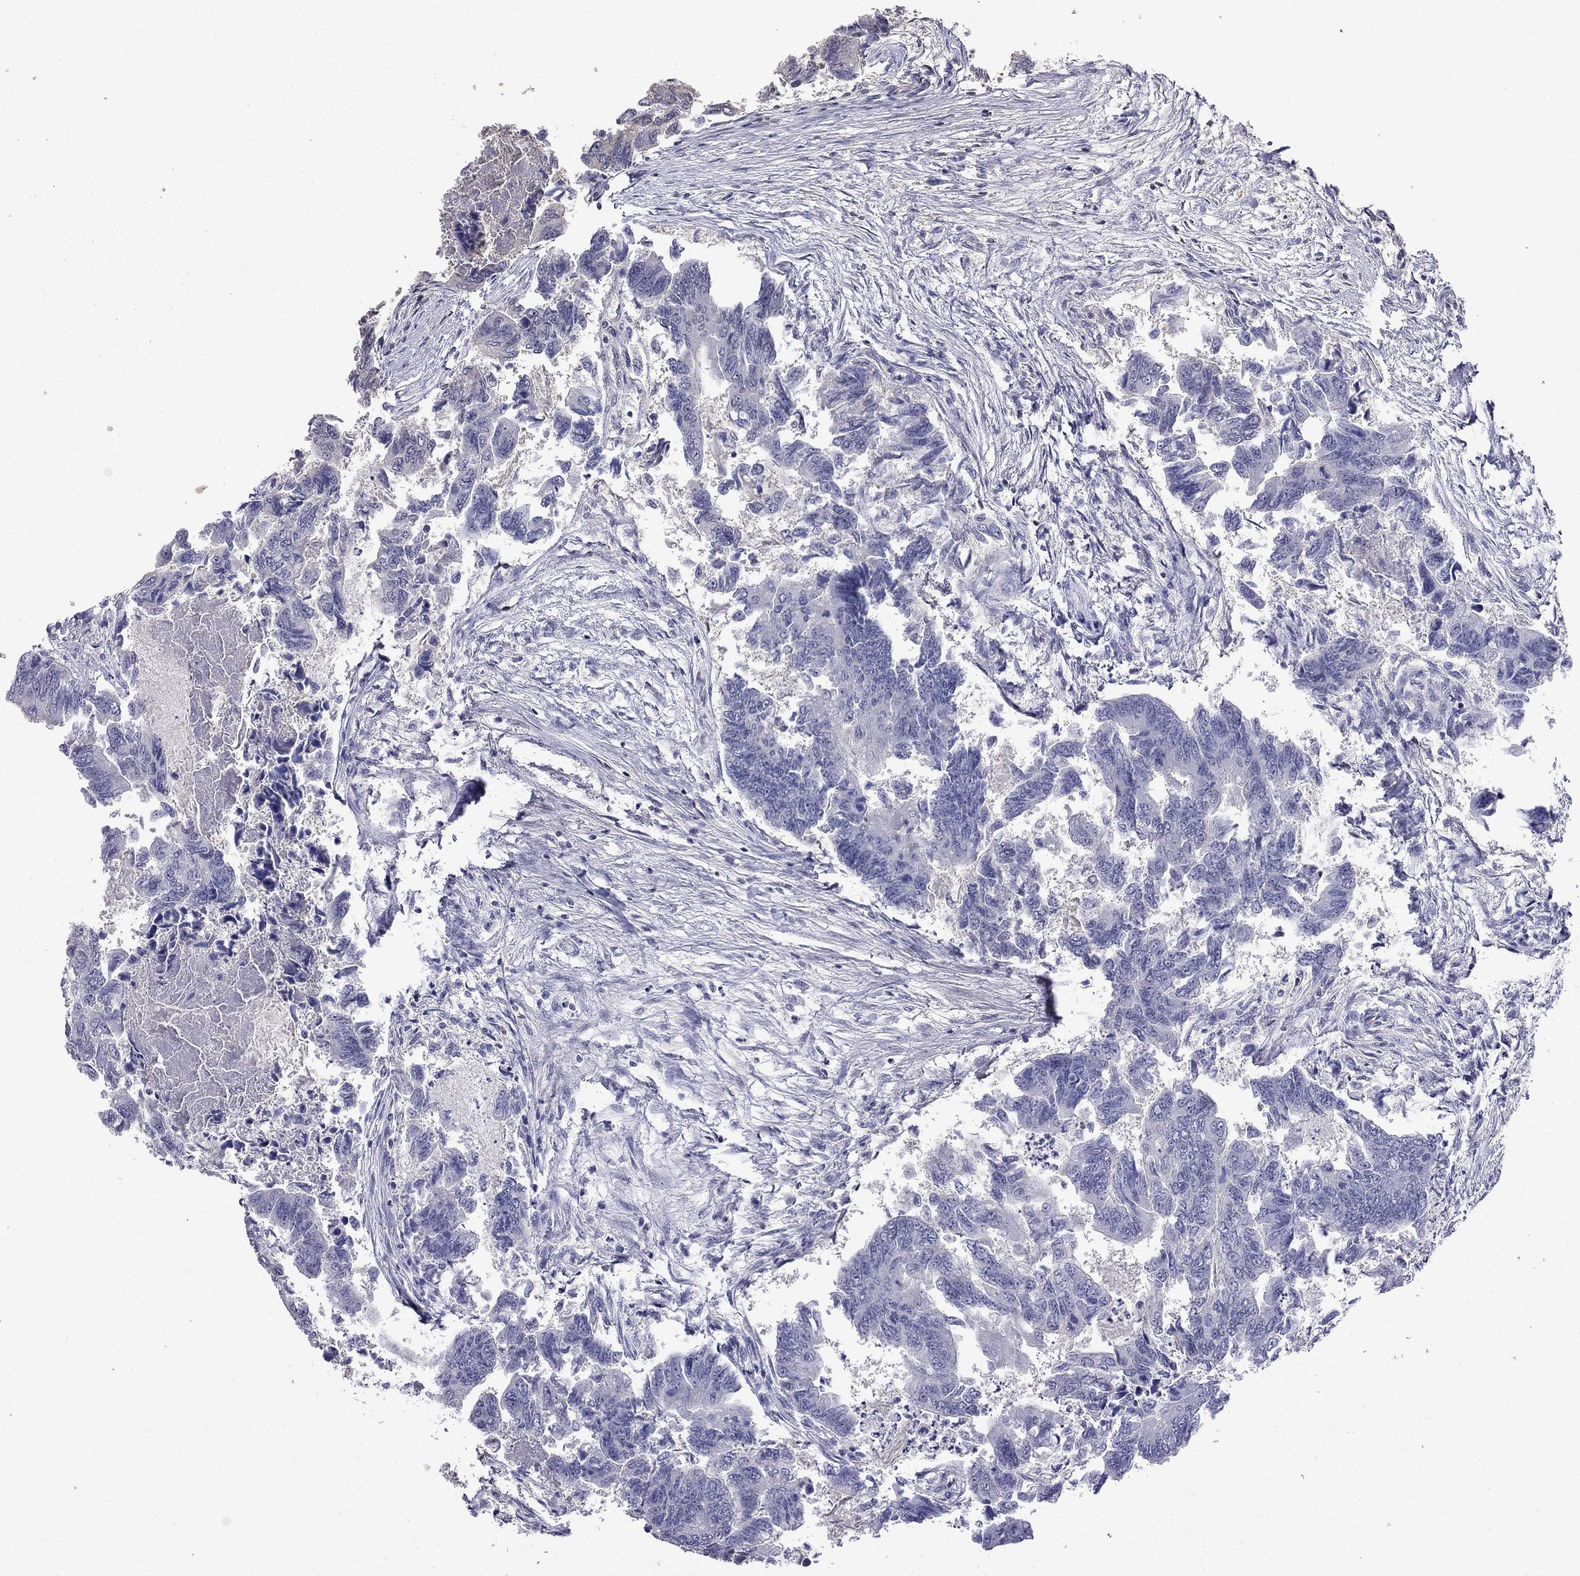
{"staining": {"intensity": "negative", "quantity": "none", "location": "none"}, "tissue": "colorectal cancer", "cell_type": "Tumor cells", "image_type": "cancer", "snomed": [{"axis": "morphology", "description": "Adenocarcinoma, NOS"}, {"axis": "topography", "description": "Colon"}], "caption": "This photomicrograph is of adenocarcinoma (colorectal) stained with immunohistochemistry to label a protein in brown with the nuclei are counter-stained blue. There is no expression in tumor cells.", "gene": "GUCA1B", "patient": {"sex": "female", "age": 65}}